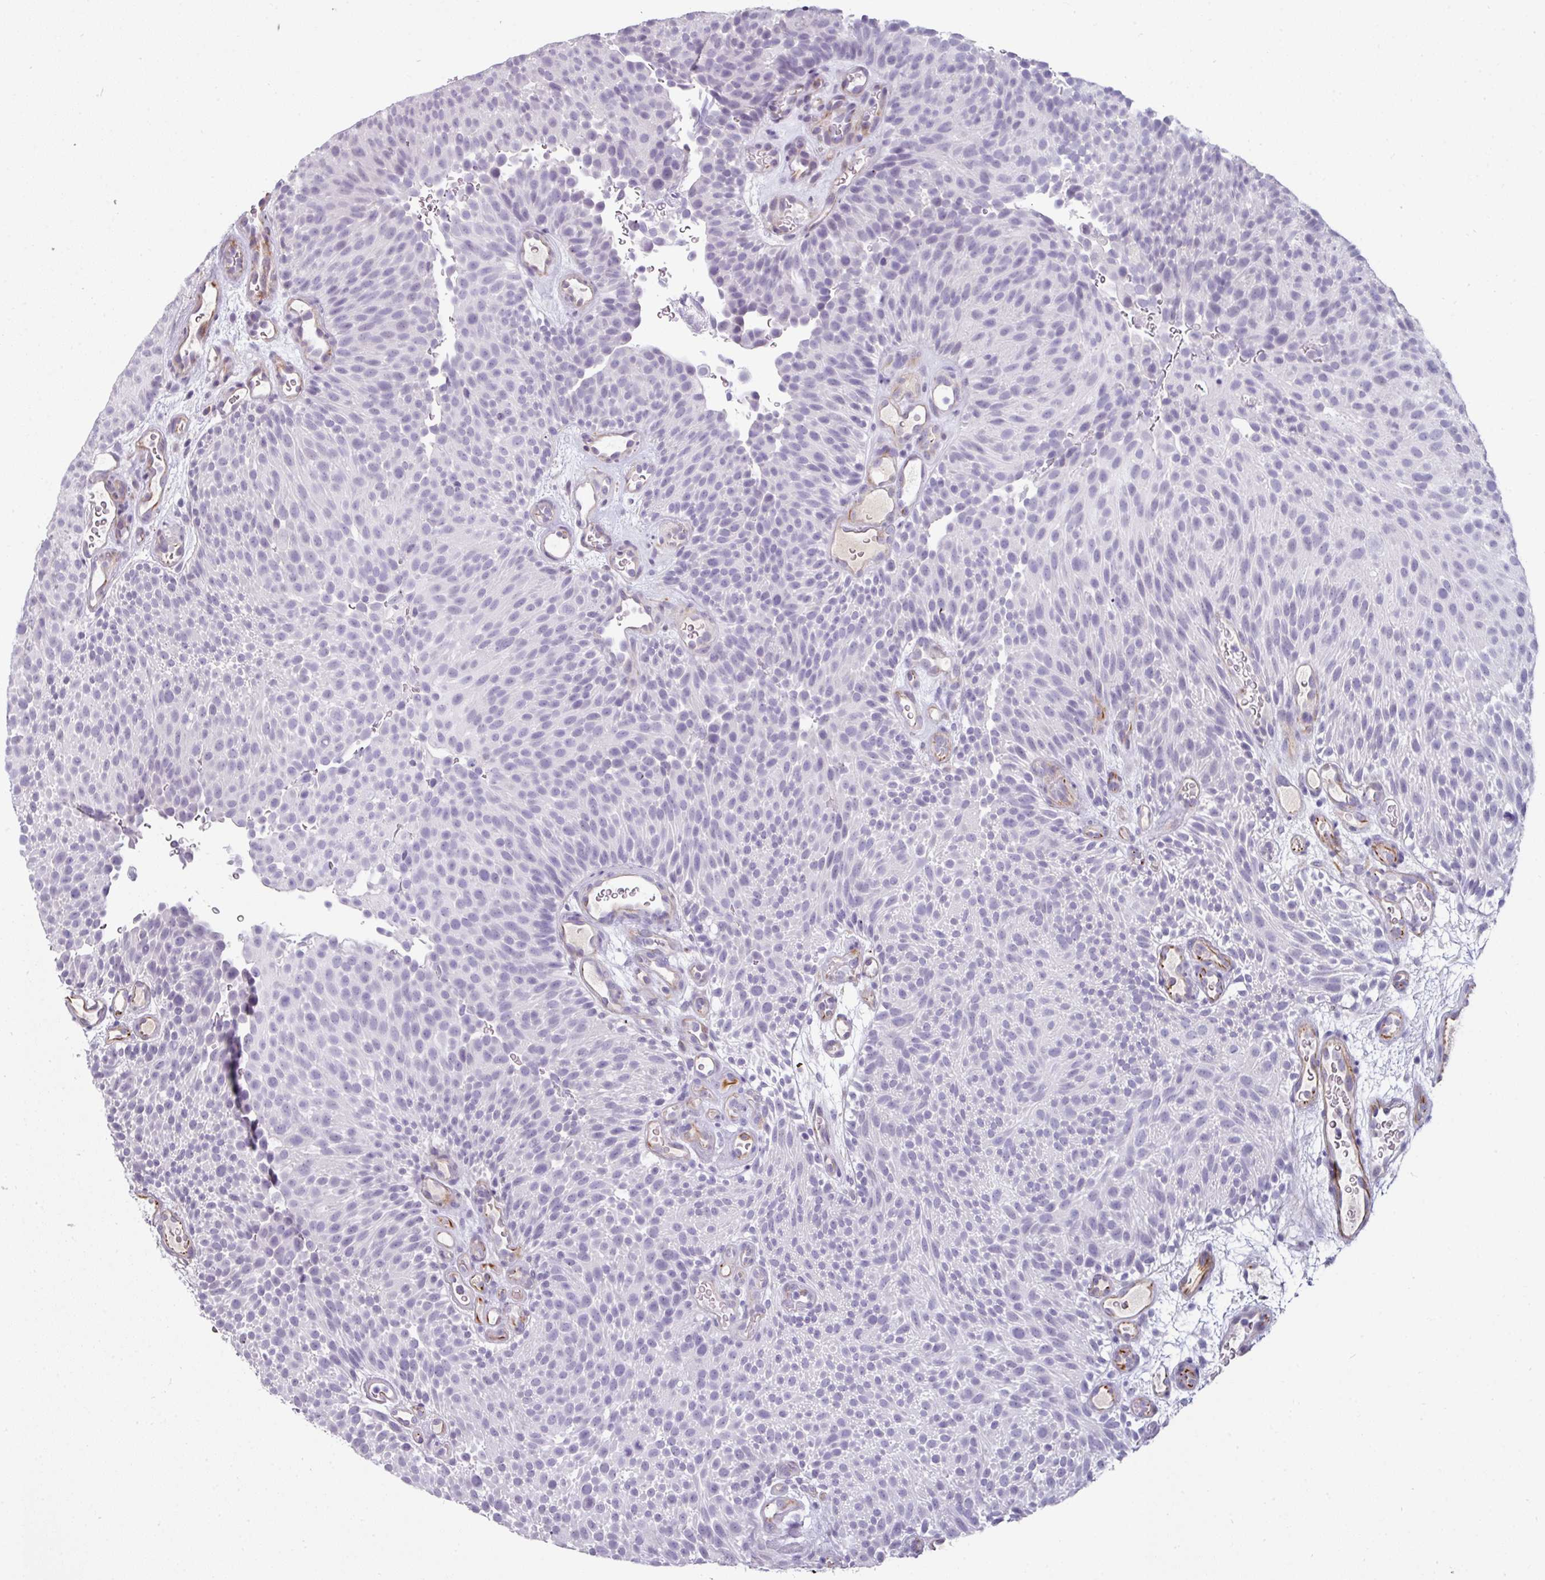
{"staining": {"intensity": "negative", "quantity": "none", "location": "none"}, "tissue": "urothelial cancer", "cell_type": "Tumor cells", "image_type": "cancer", "snomed": [{"axis": "morphology", "description": "Urothelial carcinoma, Low grade"}, {"axis": "topography", "description": "Urinary bladder"}], "caption": "Immunohistochemical staining of urothelial cancer demonstrates no significant staining in tumor cells.", "gene": "EYA3", "patient": {"sex": "male", "age": 78}}